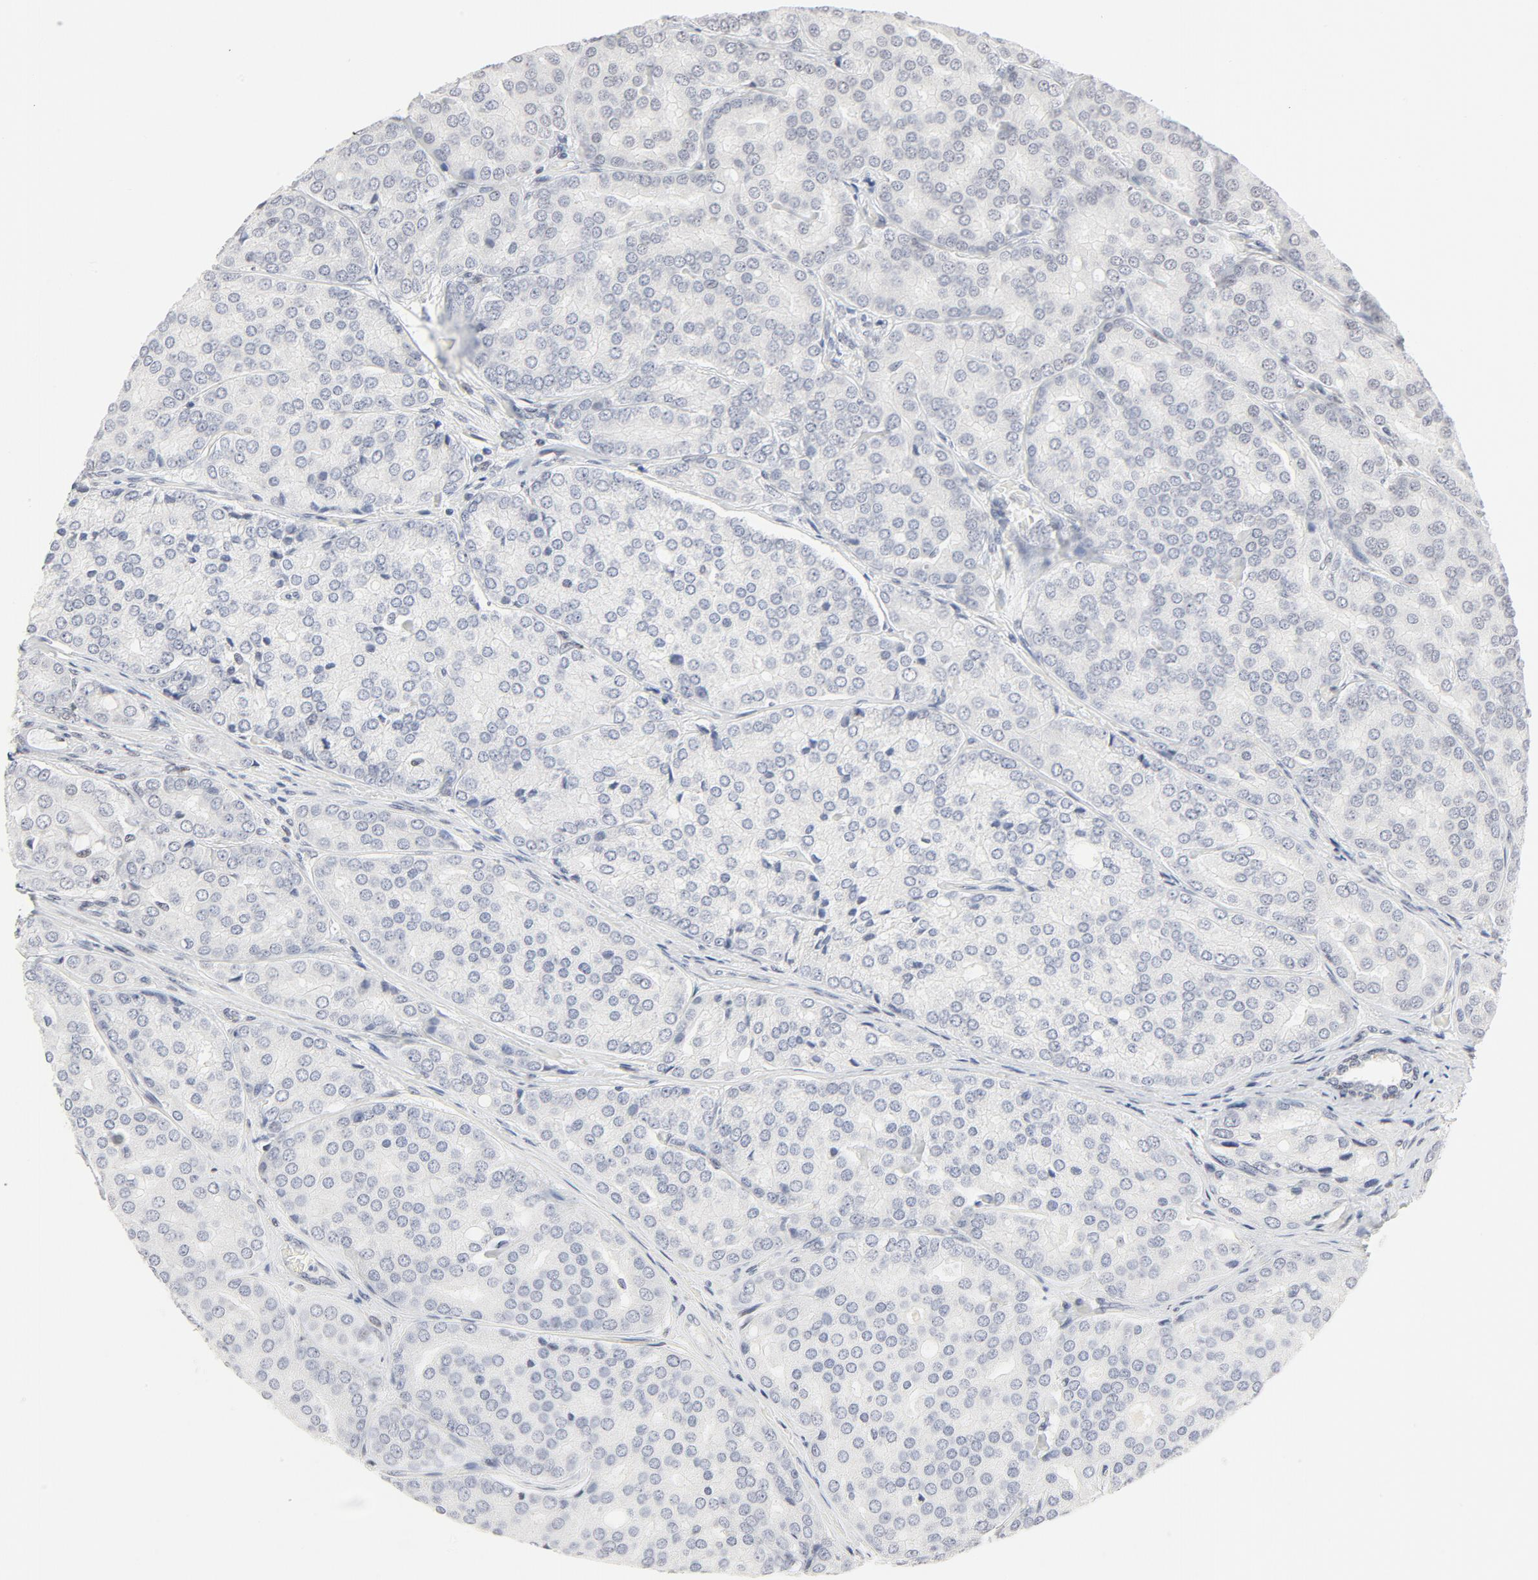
{"staining": {"intensity": "moderate", "quantity": "25%-75%", "location": "nuclear"}, "tissue": "prostate cancer", "cell_type": "Tumor cells", "image_type": "cancer", "snomed": [{"axis": "morphology", "description": "Adenocarcinoma, High grade"}, {"axis": "topography", "description": "Prostate"}], "caption": "Tumor cells exhibit moderate nuclear positivity in approximately 25%-75% of cells in prostate cancer (adenocarcinoma (high-grade)).", "gene": "GTF2H1", "patient": {"sex": "male", "age": 64}}